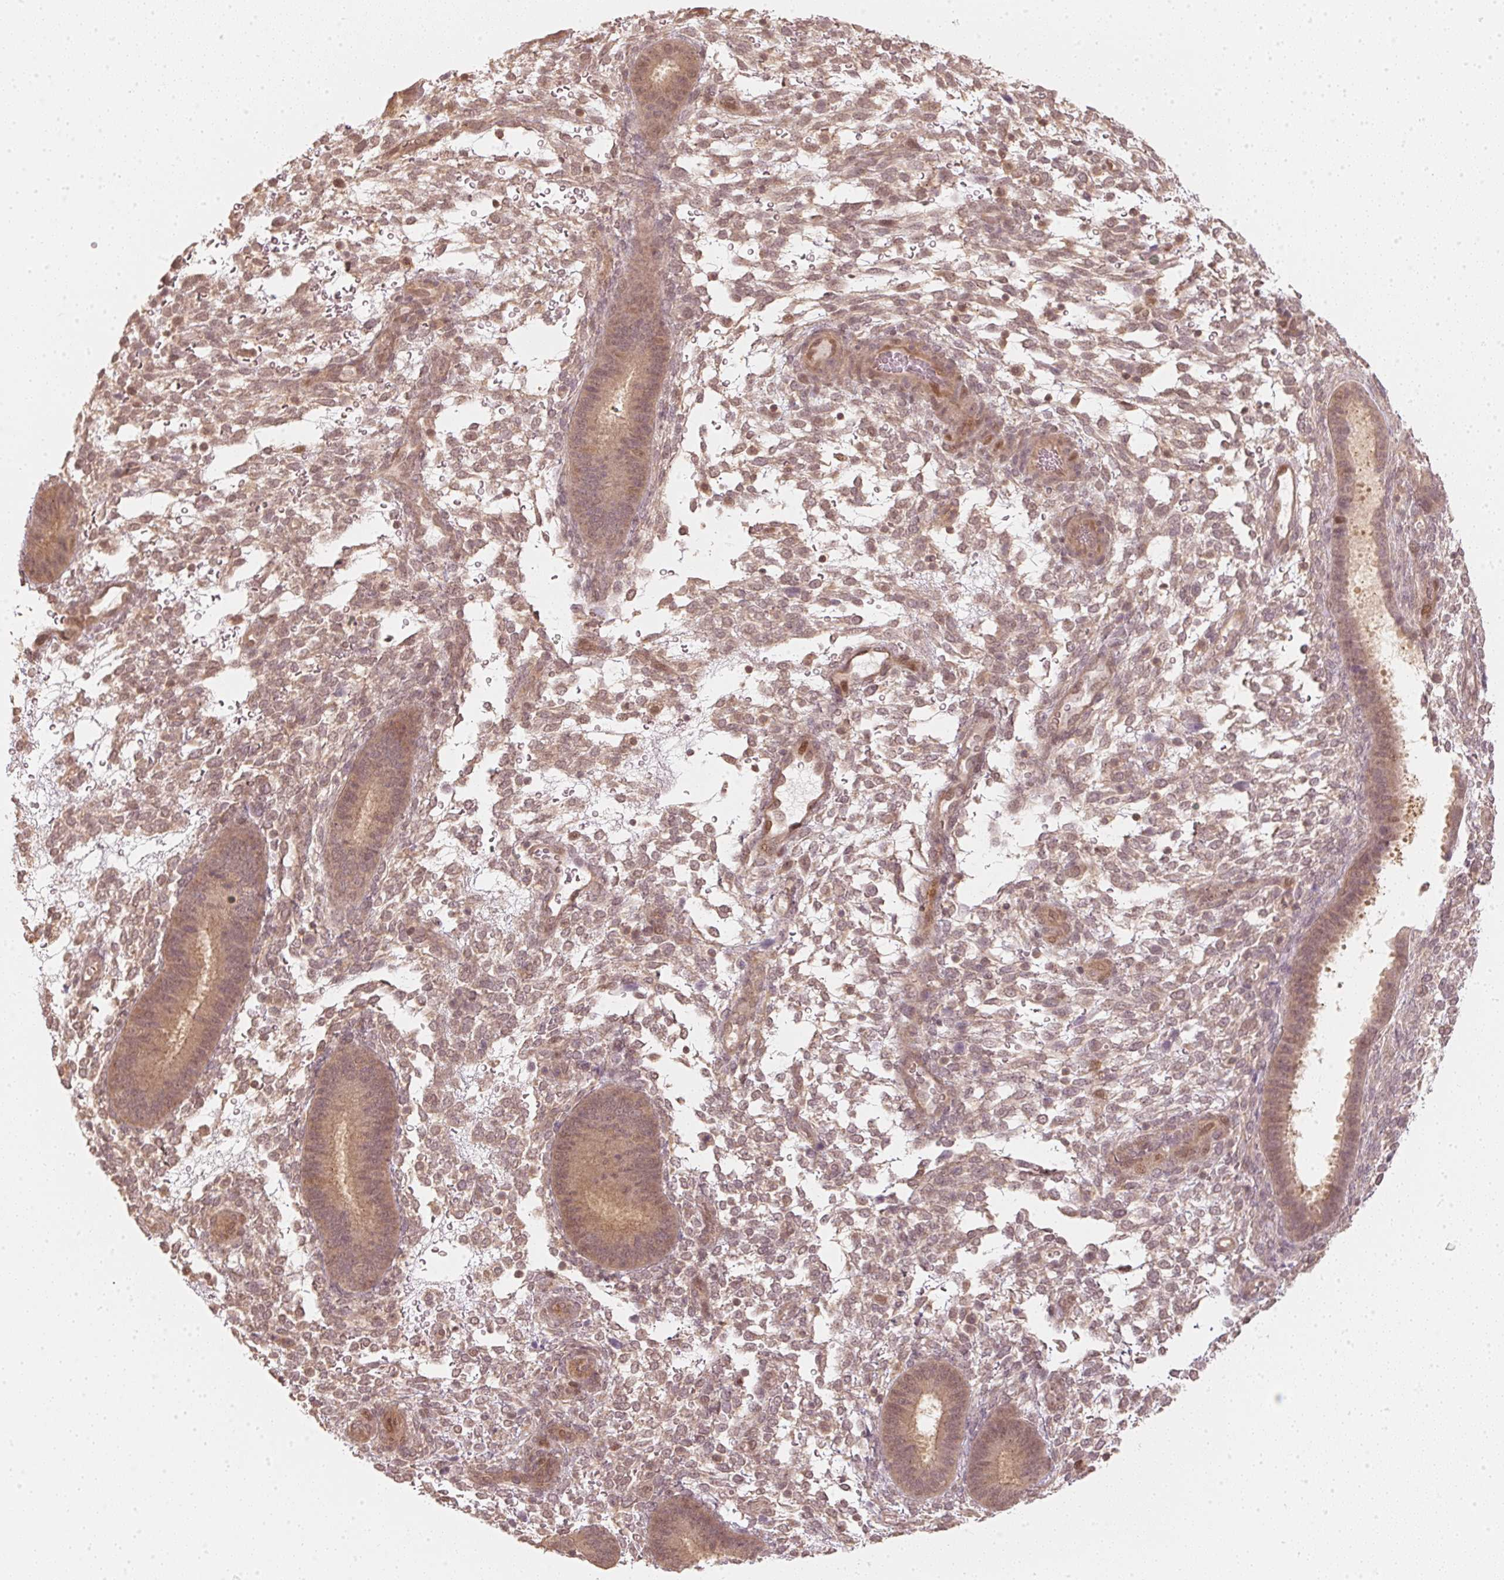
{"staining": {"intensity": "moderate", "quantity": "25%-75%", "location": "nuclear"}, "tissue": "endometrium", "cell_type": "Cells in endometrial stroma", "image_type": "normal", "snomed": [{"axis": "morphology", "description": "Normal tissue, NOS"}, {"axis": "topography", "description": "Endometrium"}], "caption": "Immunohistochemical staining of benign human endometrium shows 25%-75% levels of moderate nuclear protein expression in about 25%-75% of cells in endometrial stroma. The protein of interest is shown in brown color, while the nuclei are stained blue.", "gene": "UBE2L3", "patient": {"sex": "female", "age": 39}}